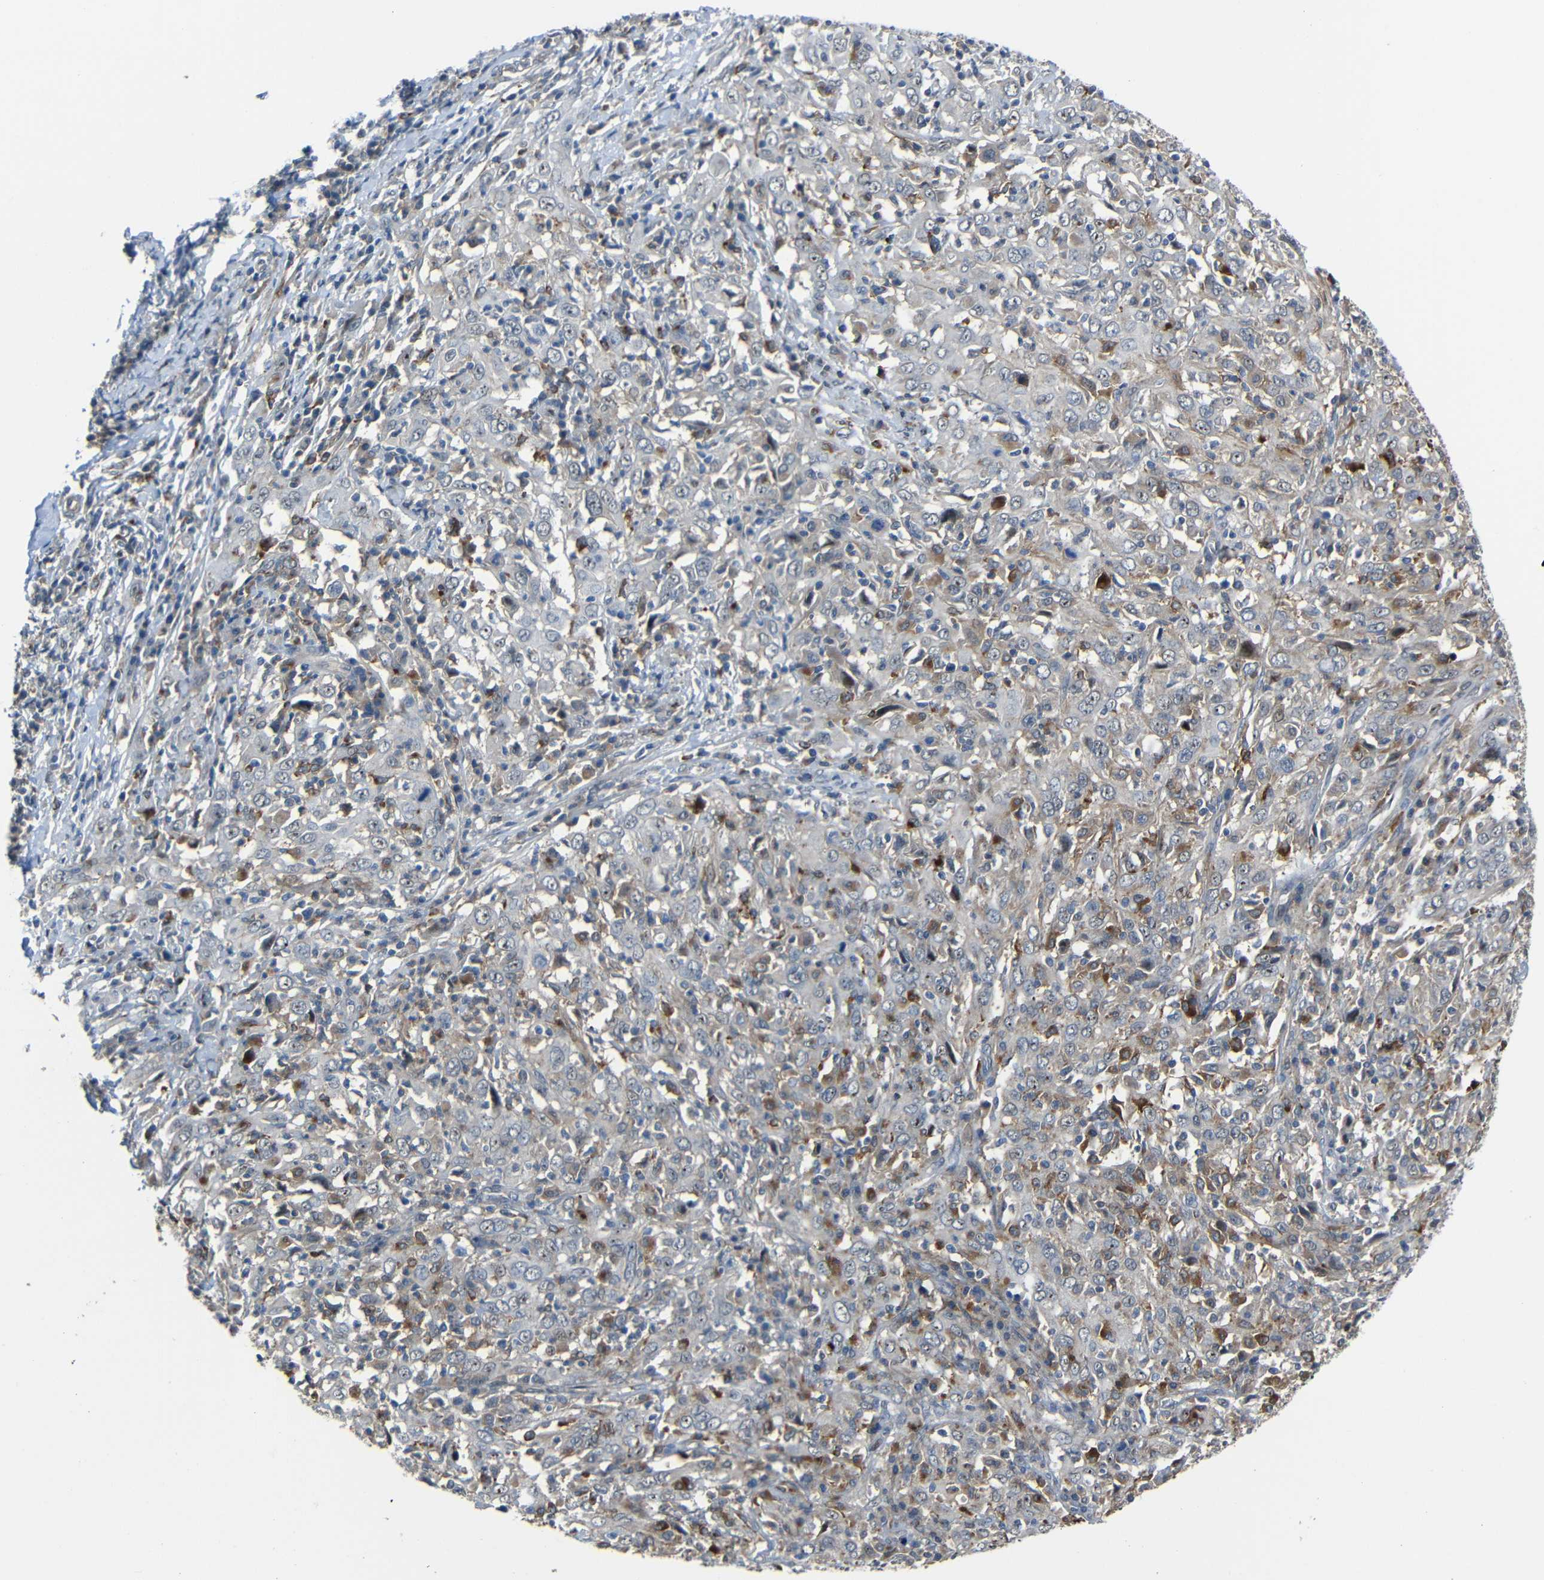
{"staining": {"intensity": "moderate", "quantity": "25%-75%", "location": "cytoplasmic/membranous,nuclear"}, "tissue": "cervical cancer", "cell_type": "Tumor cells", "image_type": "cancer", "snomed": [{"axis": "morphology", "description": "Squamous cell carcinoma, NOS"}, {"axis": "topography", "description": "Cervix"}], "caption": "A photomicrograph of cervical cancer stained for a protein demonstrates moderate cytoplasmic/membranous and nuclear brown staining in tumor cells.", "gene": "DNAJC5", "patient": {"sex": "female", "age": 46}}